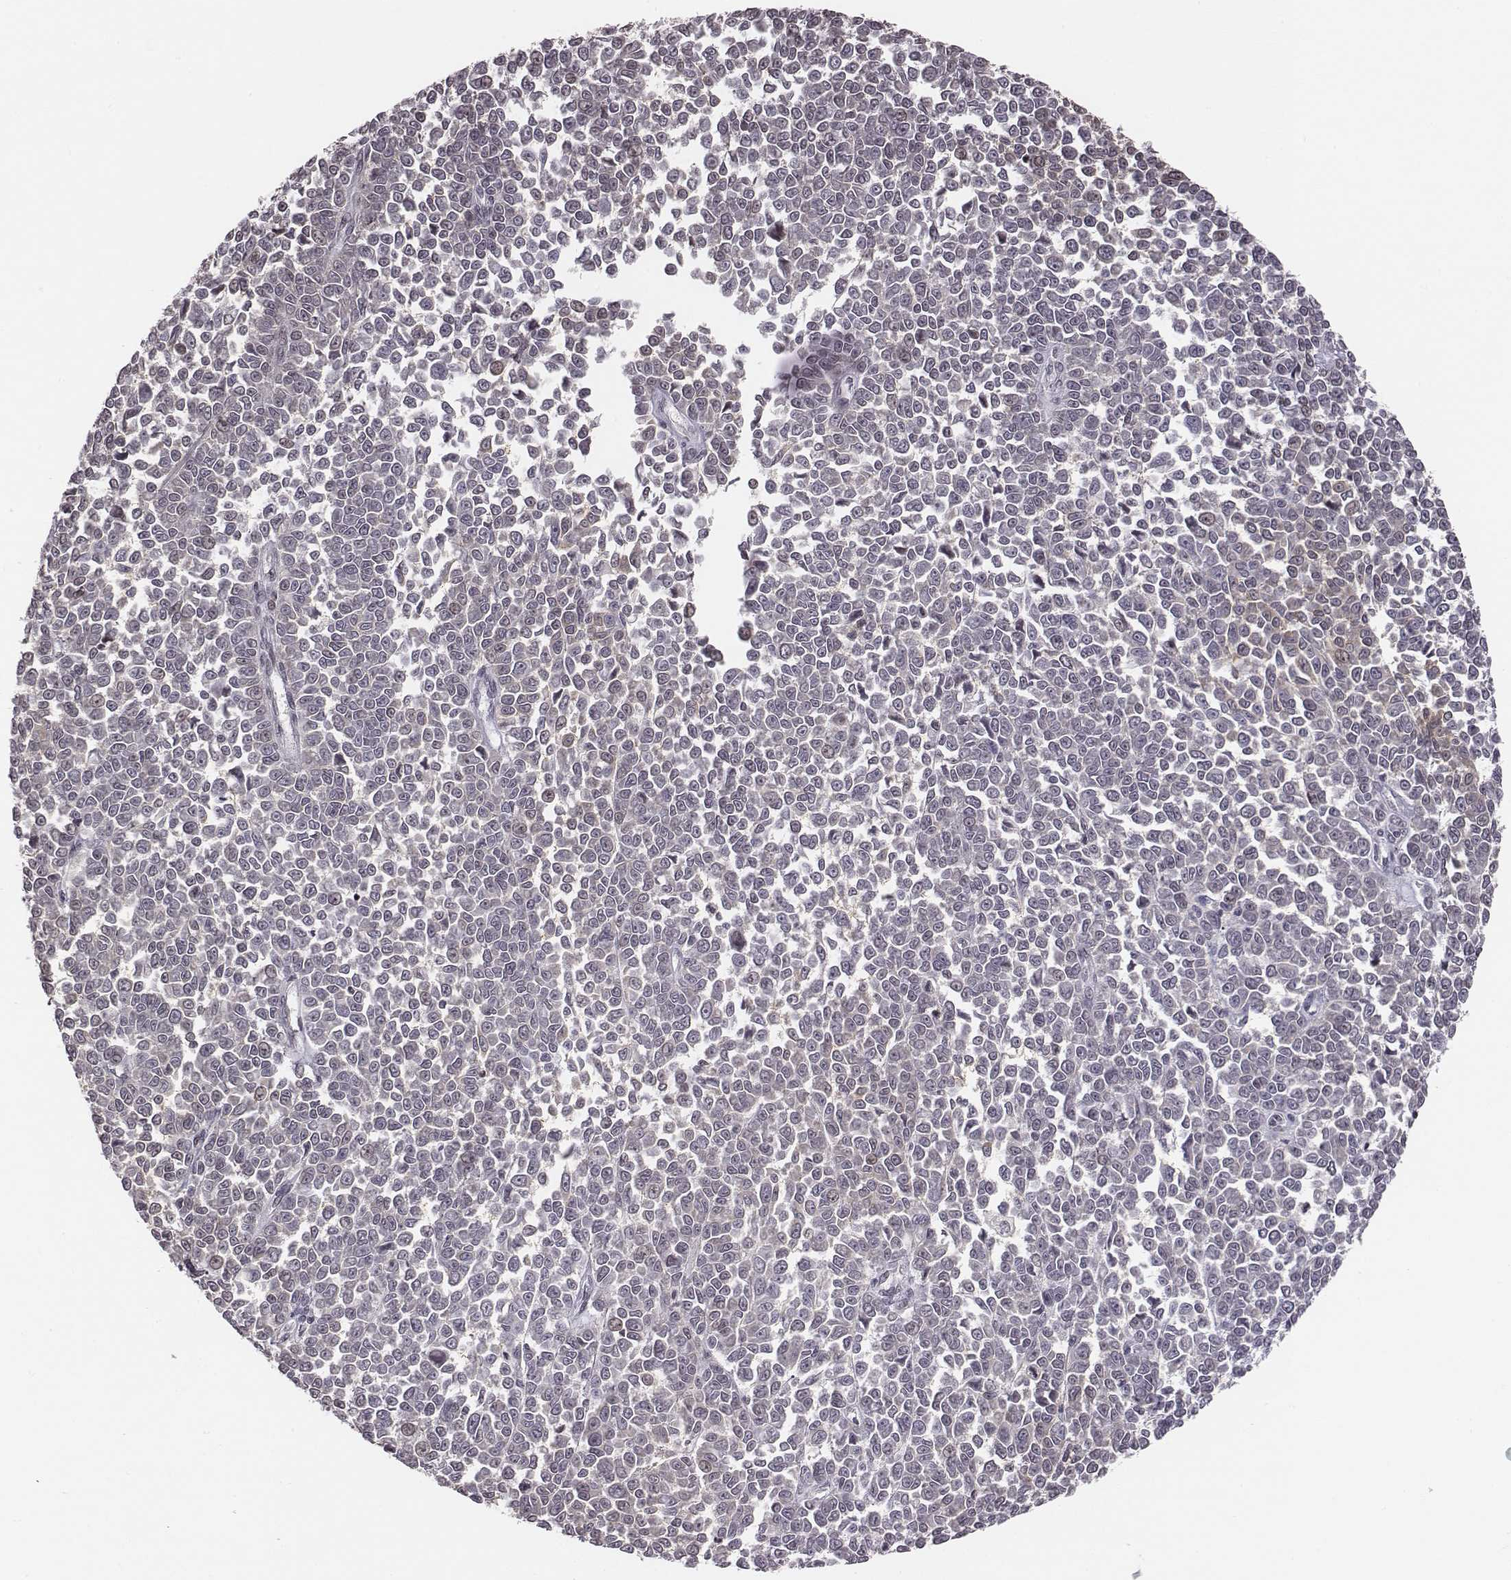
{"staining": {"intensity": "negative", "quantity": "none", "location": "none"}, "tissue": "melanoma", "cell_type": "Tumor cells", "image_type": "cancer", "snomed": [{"axis": "morphology", "description": "Malignant melanoma, NOS"}, {"axis": "topography", "description": "Skin"}], "caption": "This is an immunohistochemistry (IHC) micrograph of human malignant melanoma. There is no positivity in tumor cells.", "gene": "GRM4", "patient": {"sex": "female", "age": 95}}